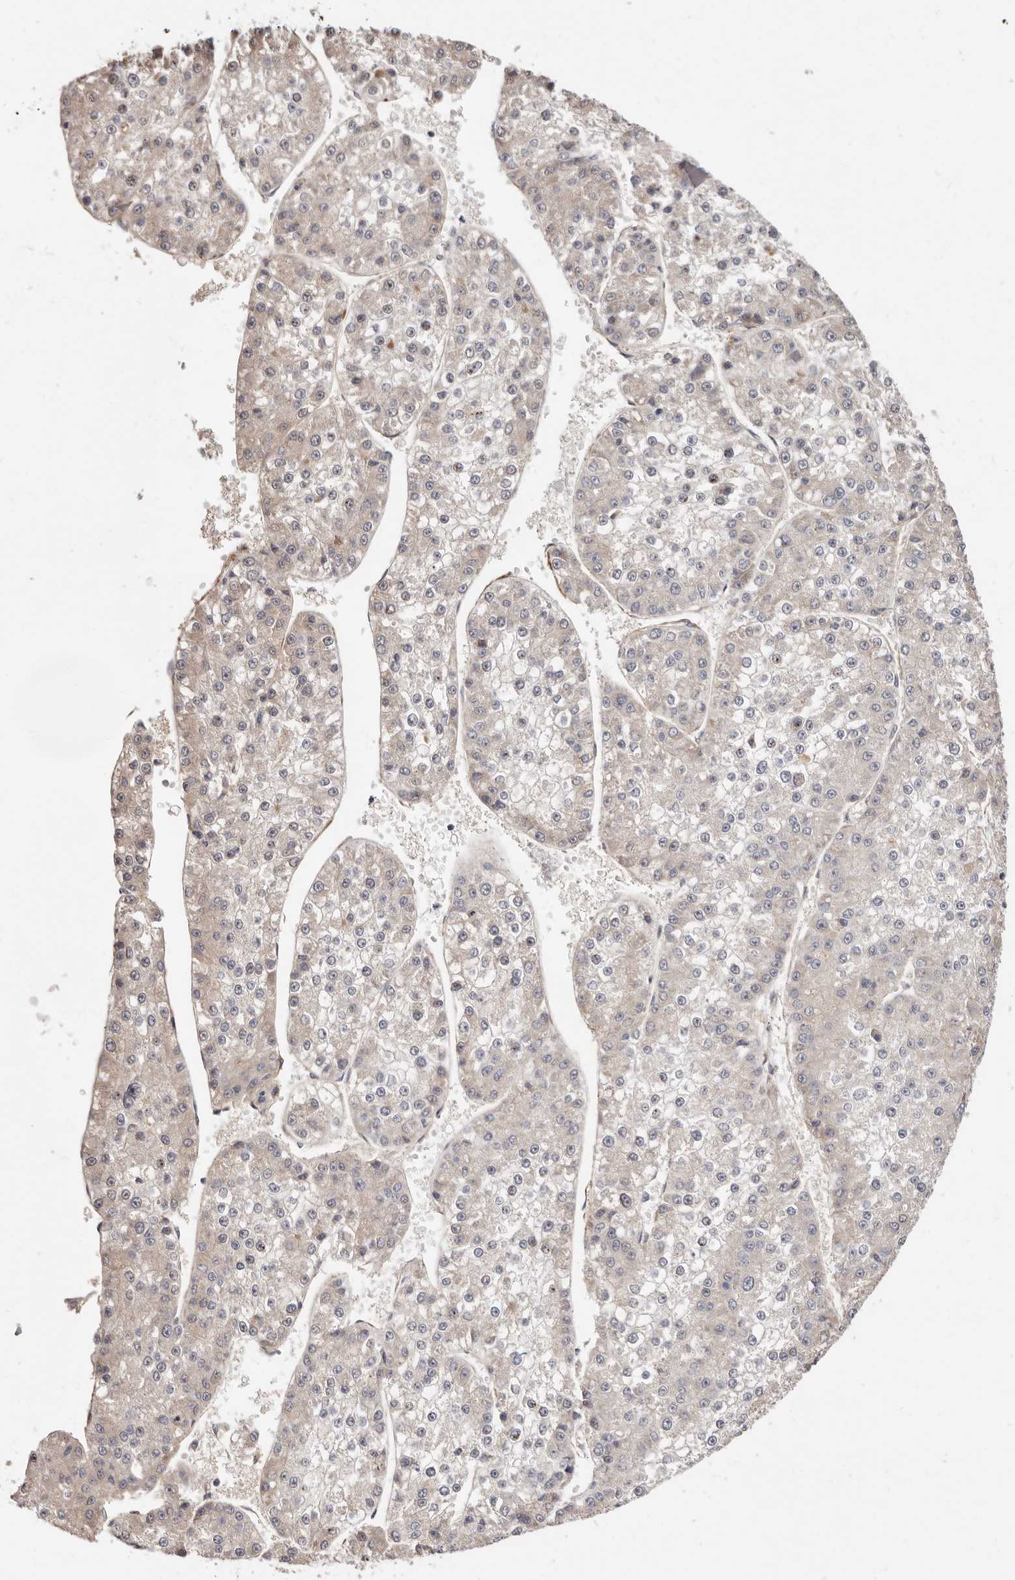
{"staining": {"intensity": "negative", "quantity": "none", "location": "none"}, "tissue": "liver cancer", "cell_type": "Tumor cells", "image_type": "cancer", "snomed": [{"axis": "morphology", "description": "Carcinoma, Hepatocellular, NOS"}, {"axis": "topography", "description": "Liver"}], "caption": "Tumor cells are negative for protein expression in human liver cancer. (DAB IHC visualized using brightfield microscopy, high magnification).", "gene": "TRIP13", "patient": {"sex": "female", "age": 73}}